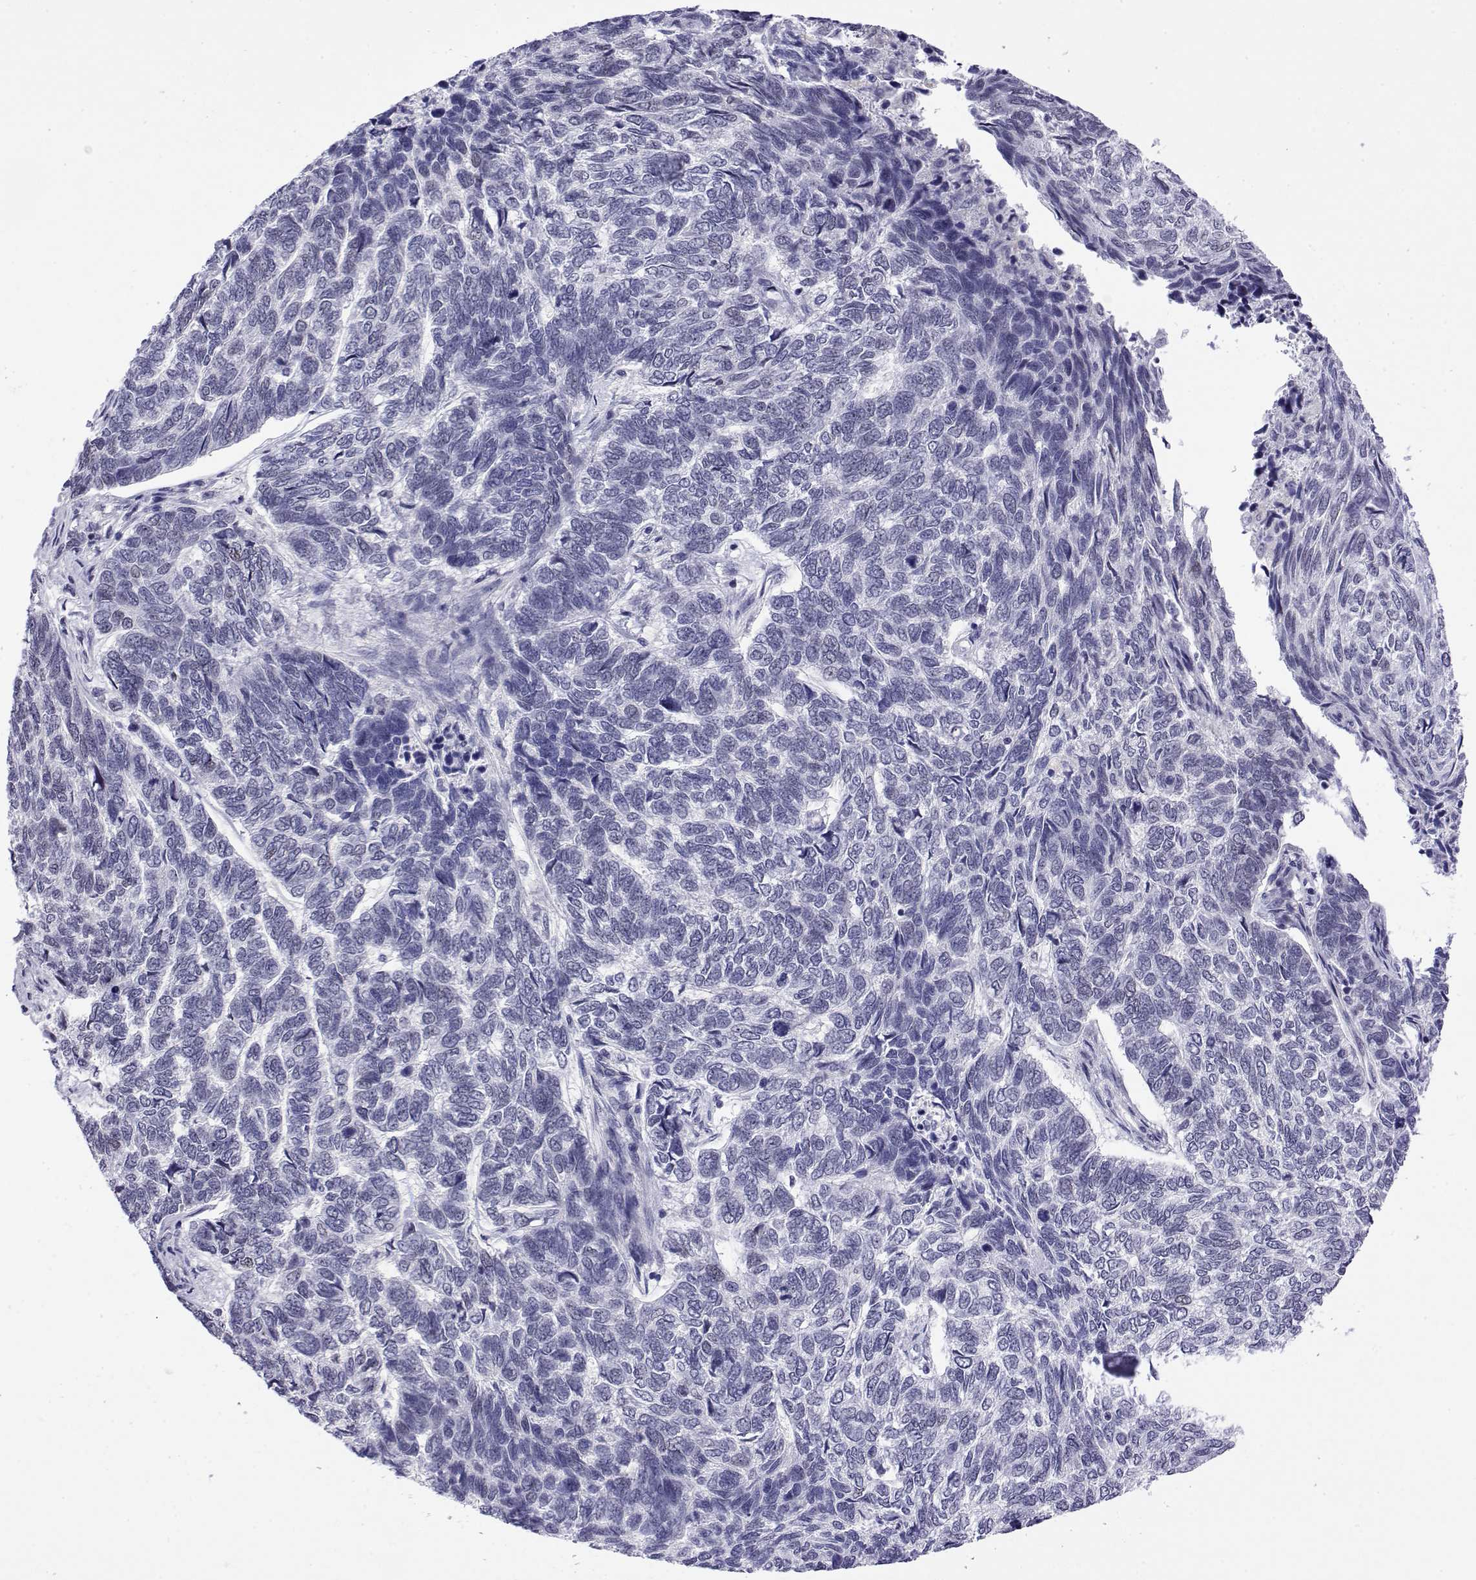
{"staining": {"intensity": "negative", "quantity": "none", "location": "none"}, "tissue": "skin cancer", "cell_type": "Tumor cells", "image_type": "cancer", "snomed": [{"axis": "morphology", "description": "Basal cell carcinoma"}, {"axis": "topography", "description": "Skin"}], "caption": "Immunohistochemistry of human skin cancer (basal cell carcinoma) displays no staining in tumor cells.", "gene": "POLDIP3", "patient": {"sex": "female", "age": 65}}